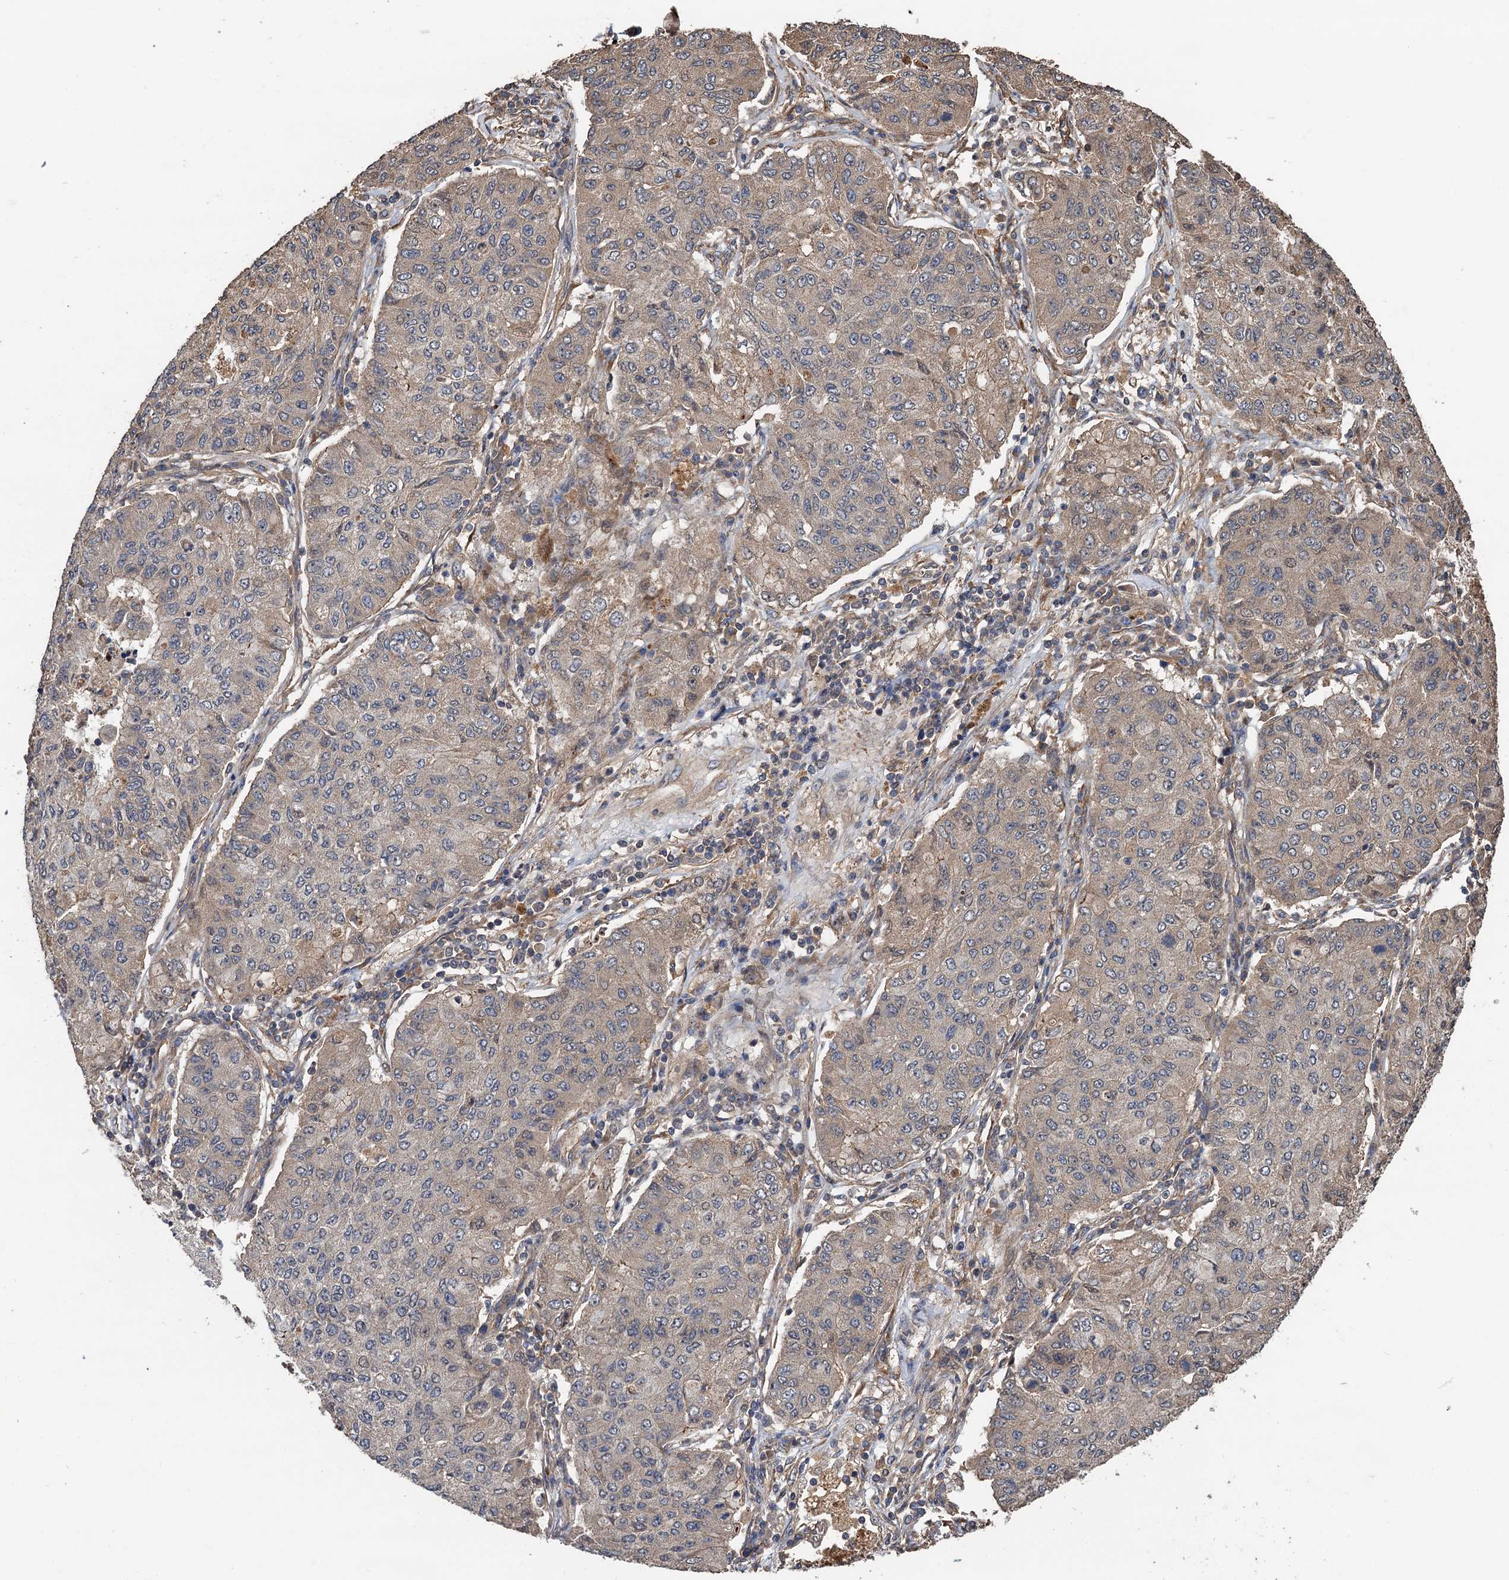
{"staining": {"intensity": "weak", "quantity": "<25%", "location": "cytoplasmic/membranous"}, "tissue": "lung cancer", "cell_type": "Tumor cells", "image_type": "cancer", "snomed": [{"axis": "morphology", "description": "Squamous cell carcinoma, NOS"}, {"axis": "topography", "description": "Lung"}], "caption": "Image shows no significant protein expression in tumor cells of lung cancer (squamous cell carcinoma).", "gene": "TMEM39B", "patient": {"sex": "male", "age": 74}}